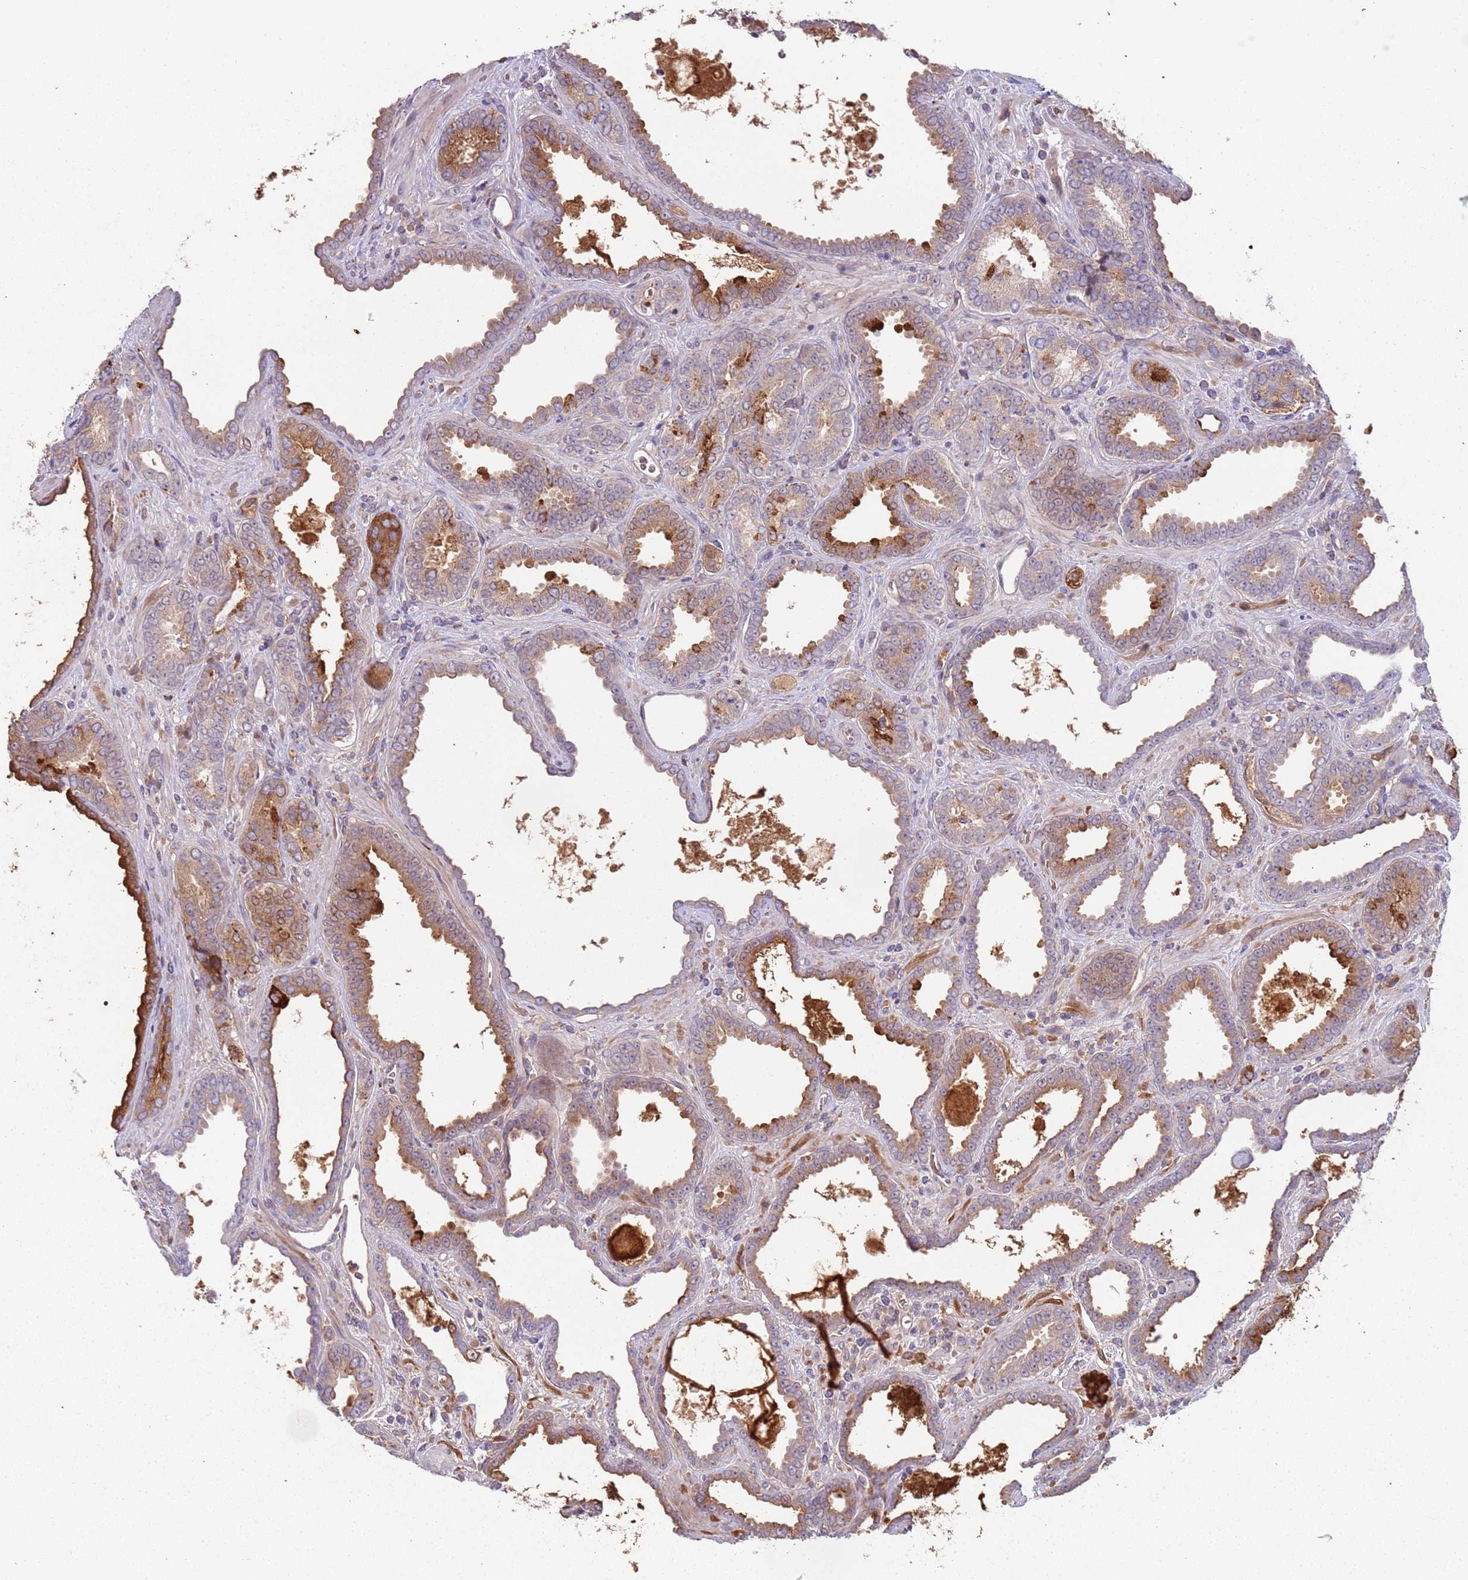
{"staining": {"intensity": "moderate", "quantity": ">75%", "location": "cytoplasmic/membranous"}, "tissue": "prostate cancer", "cell_type": "Tumor cells", "image_type": "cancer", "snomed": [{"axis": "morphology", "description": "Adenocarcinoma, High grade"}, {"axis": "topography", "description": "Prostate"}], "caption": "A high-resolution histopathology image shows immunohistochemistry staining of high-grade adenocarcinoma (prostate), which exhibits moderate cytoplasmic/membranous positivity in approximately >75% of tumor cells. The protein of interest is shown in brown color, while the nuclei are stained blue.", "gene": "VWCE", "patient": {"sex": "male", "age": 72}}